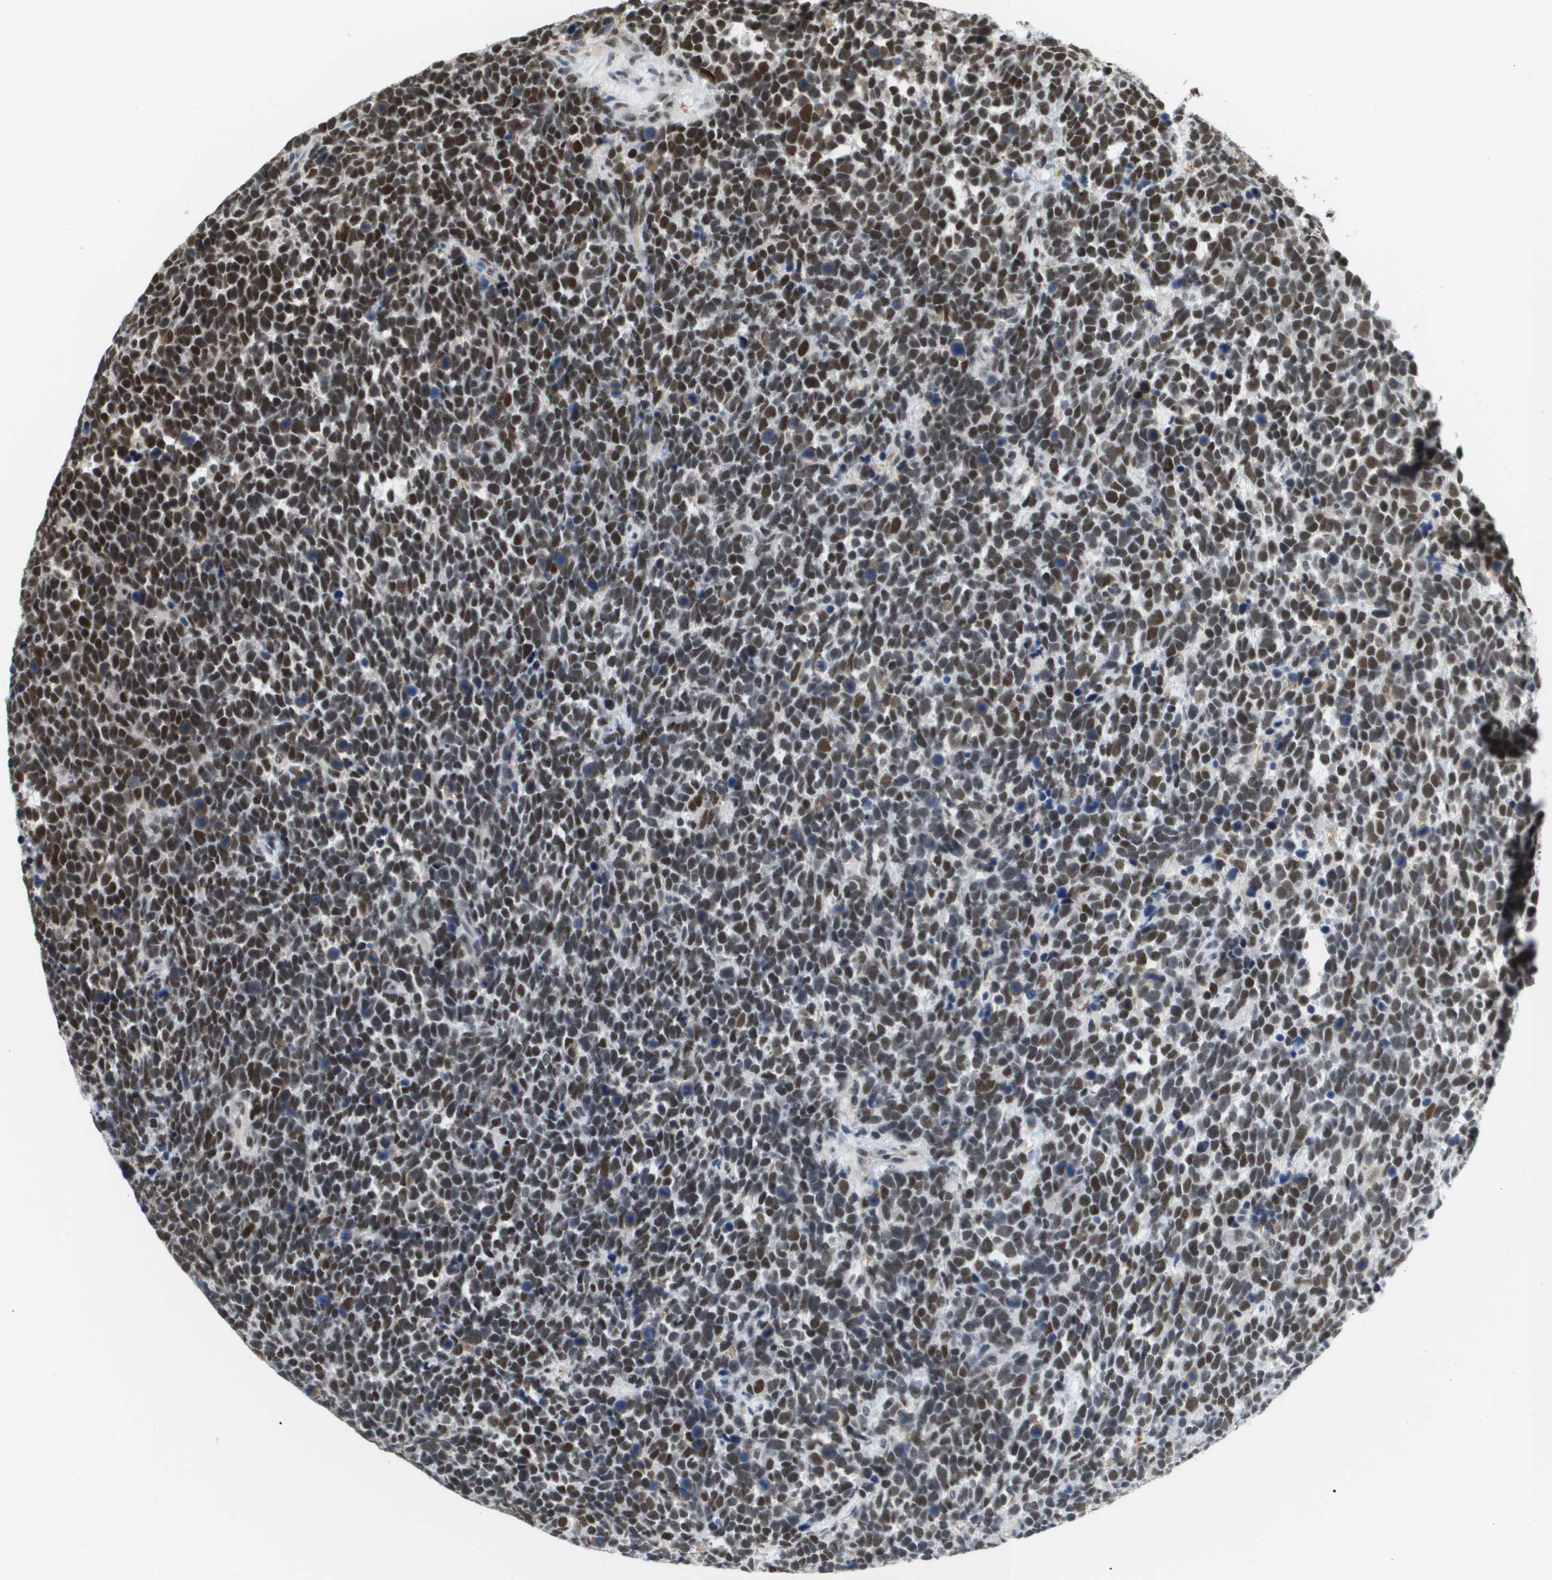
{"staining": {"intensity": "moderate", "quantity": ">75%", "location": "nuclear"}, "tissue": "urothelial cancer", "cell_type": "Tumor cells", "image_type": "cancer", "snomed": [{"axis": "morphology", "description": "Urothelial carcinoma, High grade"}, {"axis": "topography", "description": "Urinary bladder"}], "caption": "Urothelial cancer stained with immunohistochemistry reveals moderate nuclear staining in about >75% of tumor cells.", "gene": "ISY1", "patient": {"sex": "female", "age": 82}}